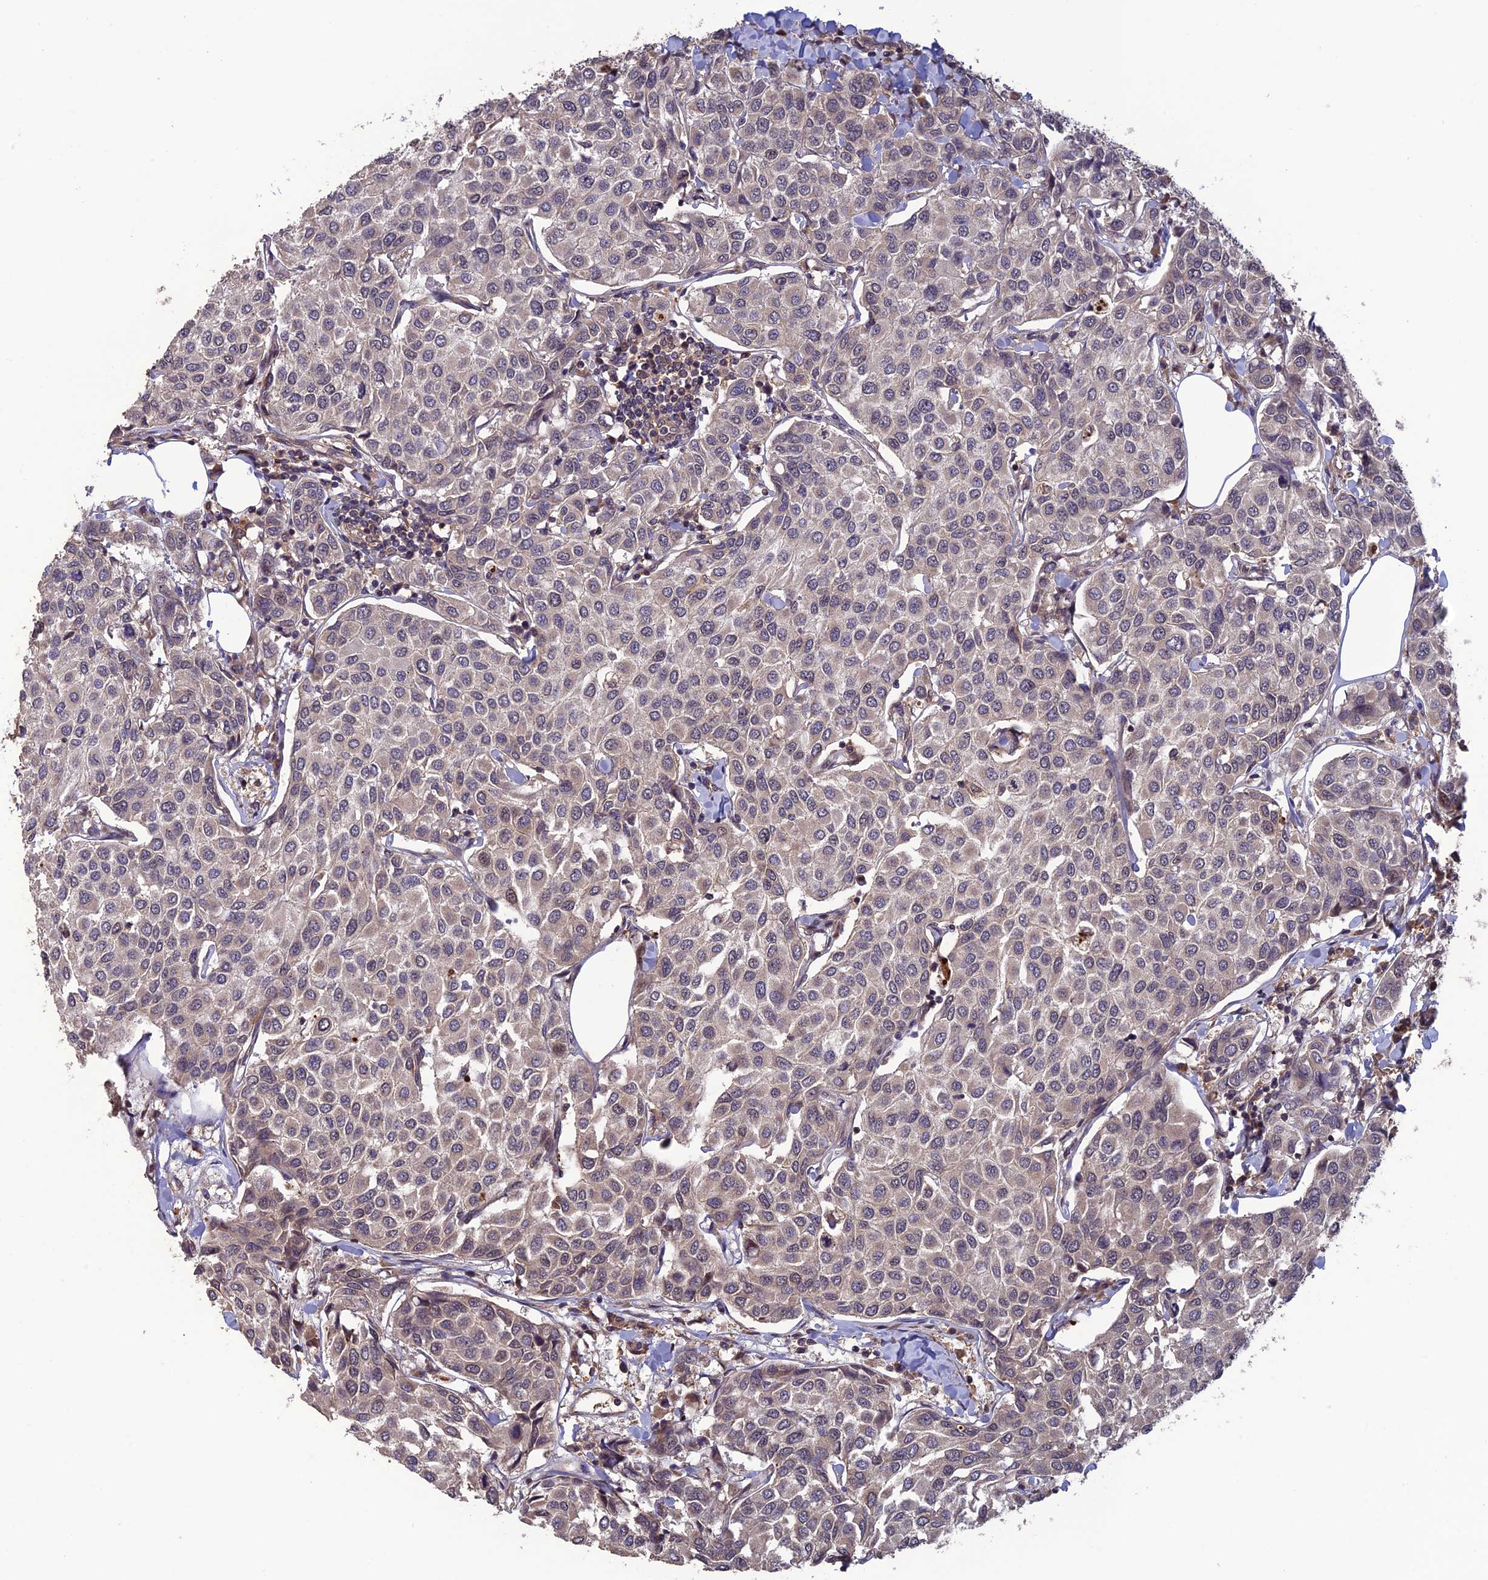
{"staining": {"intensity": "negative", "quantity": "none", "location": "none"}, "tissue": "breast cancer", "cell_type": "Tumor cells", "image_type": "cancer", "snomed": [{"axis": "morphology", "description": "Duct carcinoma"}, {"axis": "topography", "description": "Breast"}], "caption": "Protein analysis of invasive ductal carcinoma (breast) demonstrates no significant expression in tumor cells.", "gene": "LIN37", "patient": {"sex": "female", "age": 55}}